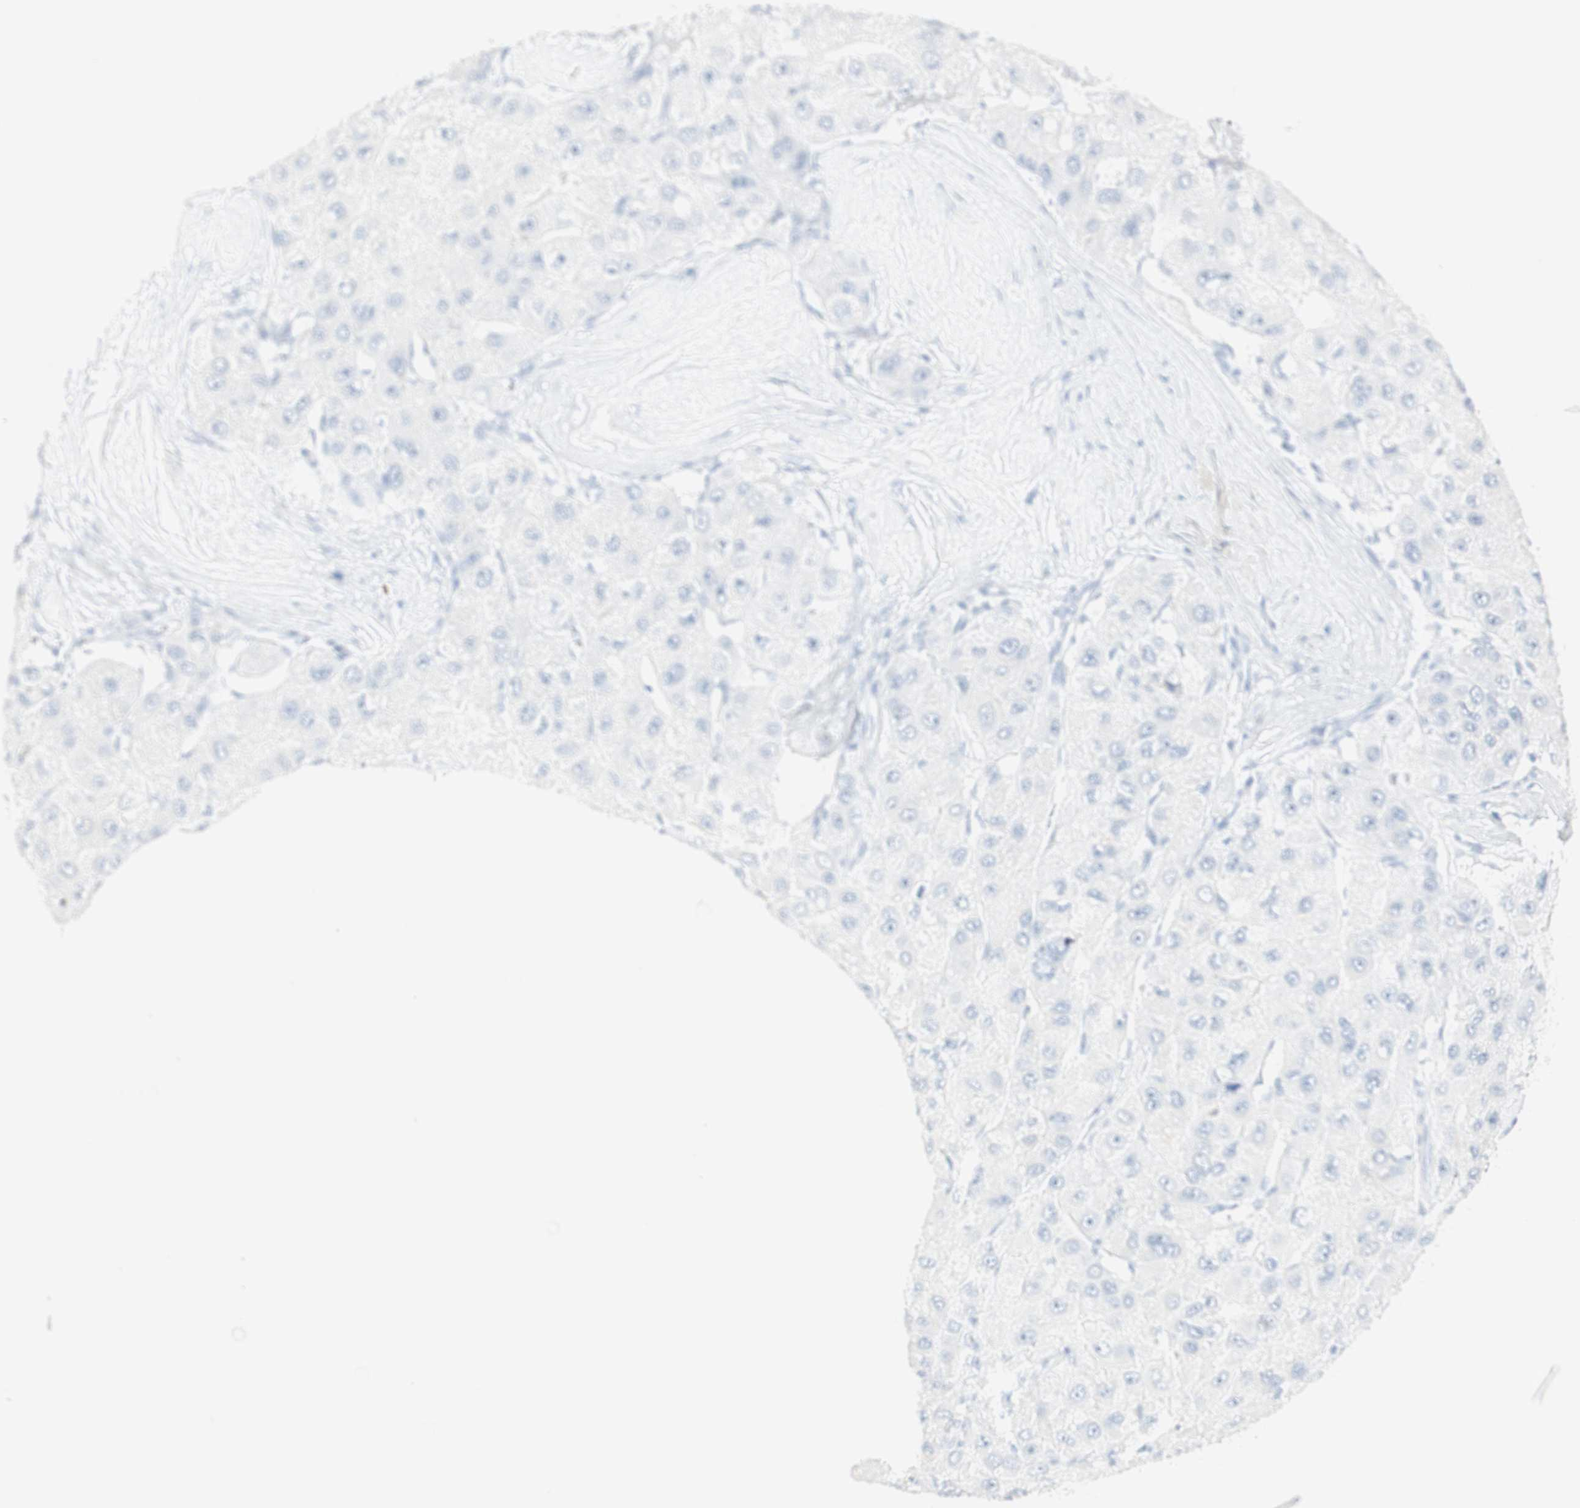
{"staining": {"intensity": "negative", "quantity": "none", "location": "none"}, "tissue": "liver cancer", "cell_type": "Tumor cells", "image_type": "cancer", "snomed": [{"axis": "morphology", "description": "Carcinoma, Hepatocellular, NOS"}, {"axis": "topography", "description": "Liver"}], "caption": "Immunohistochemistry of hepatocellular carcinoma (liver) reveals no positivity in tumor cells. The staining was performed using DAB (3,3'-diaminobenzidine) to visualize the protein expression in brown, while the nuclei were stained in blue with hematoxylin (Magnification: 20x).", "gene": "NAPSA", "patient": {"sex": "male", "age": 80}}